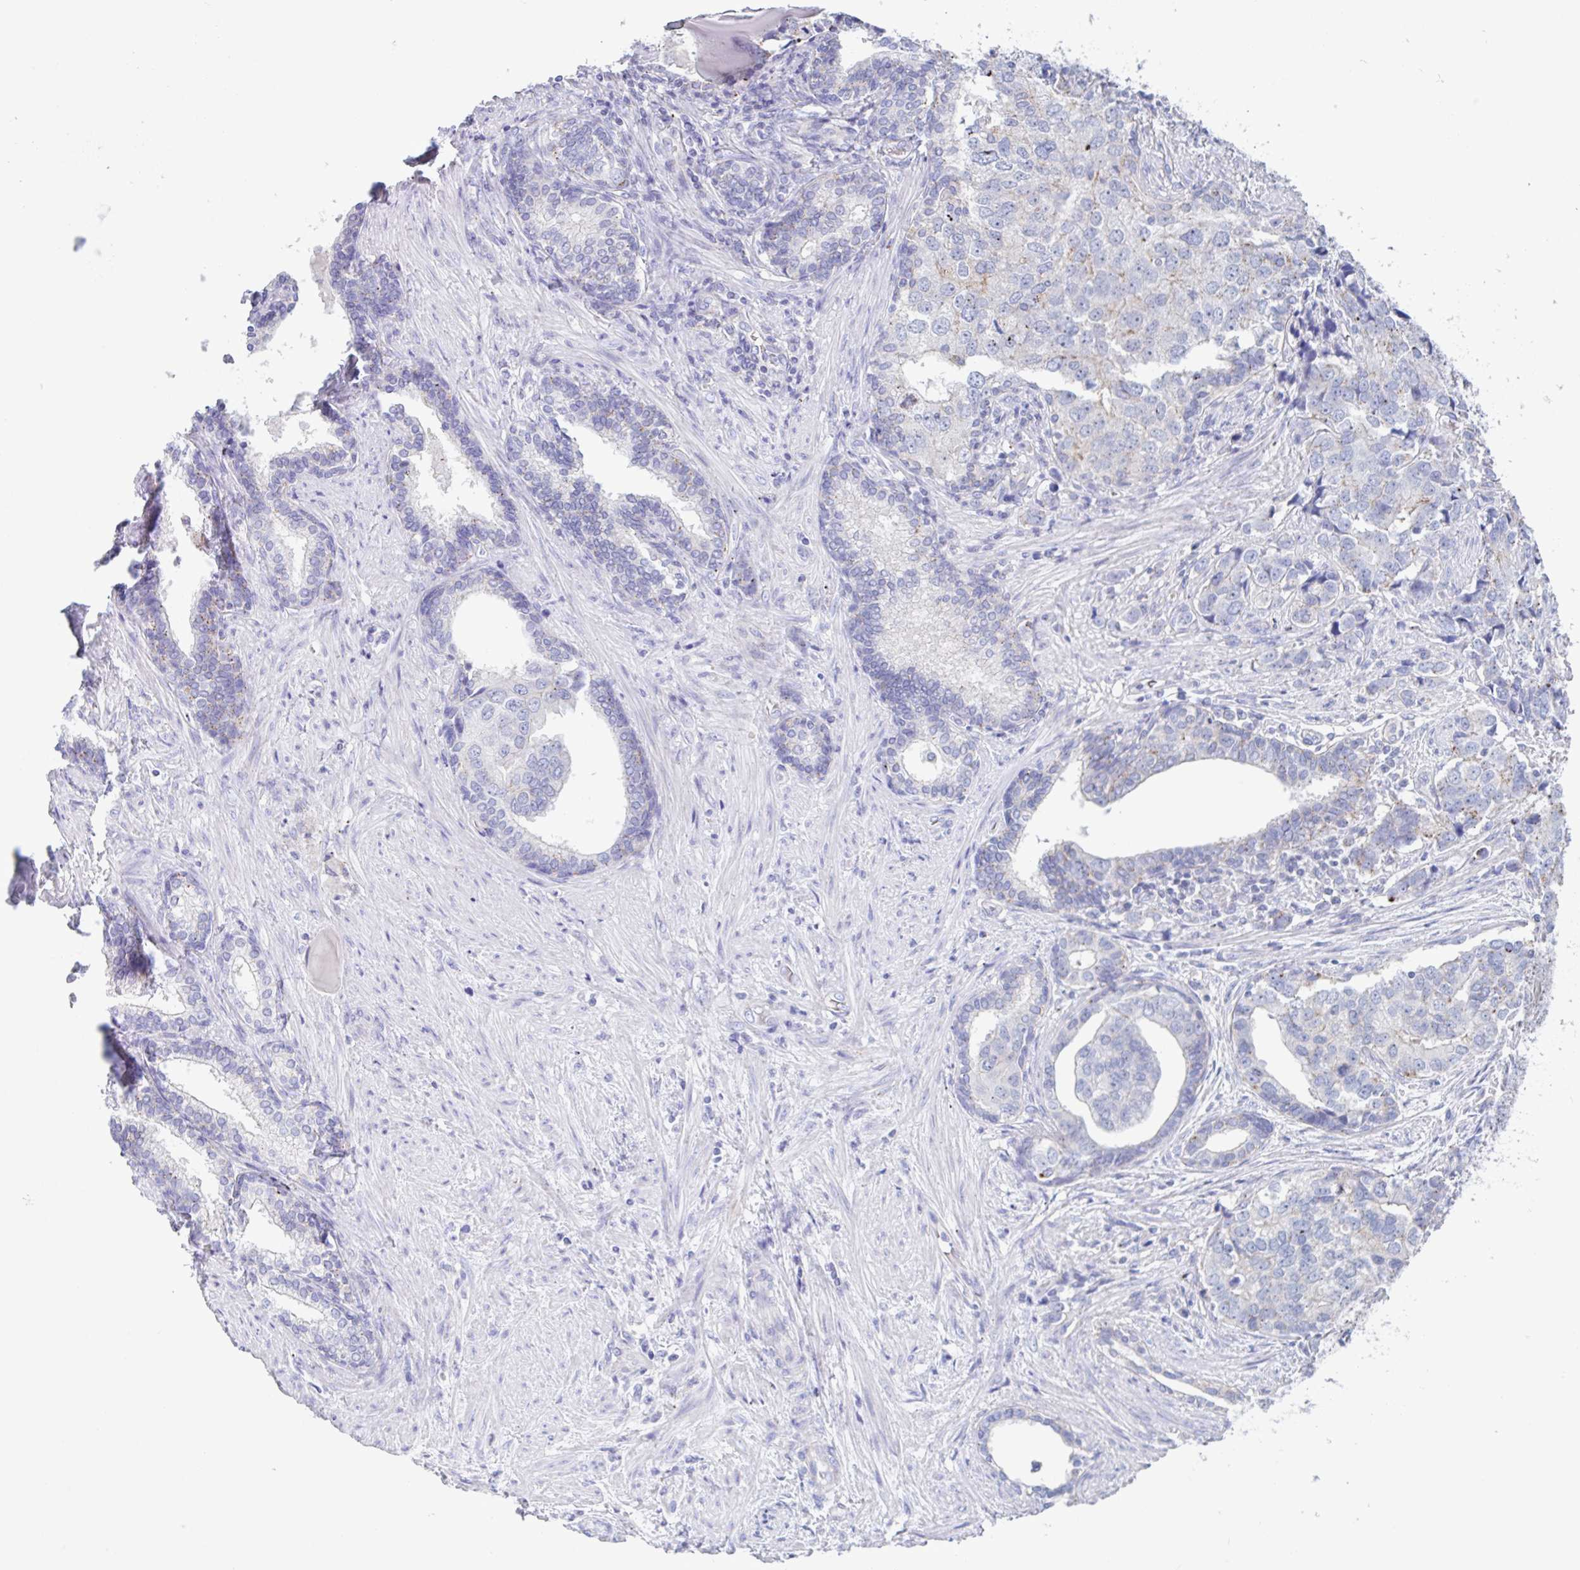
{"staining": {"intensity": "negative", "quantity": "none", "location": "none"}, "tissue": "prostate cancer", "cell_type": "Tumor cells", "image_type": "cancer", "snomed": [{"axis": "morphology", "description": "Adenocarcinoma, High grade"}, {"axis": "topography", "description": "Prostate"}], "caption": "A histopathology image of human prostate cancer (high-grade adenocarcinoma) is negative for staining in tumor cells.", "gene": "CHMP5", "patient": {"sex": "male", "age": 68}}